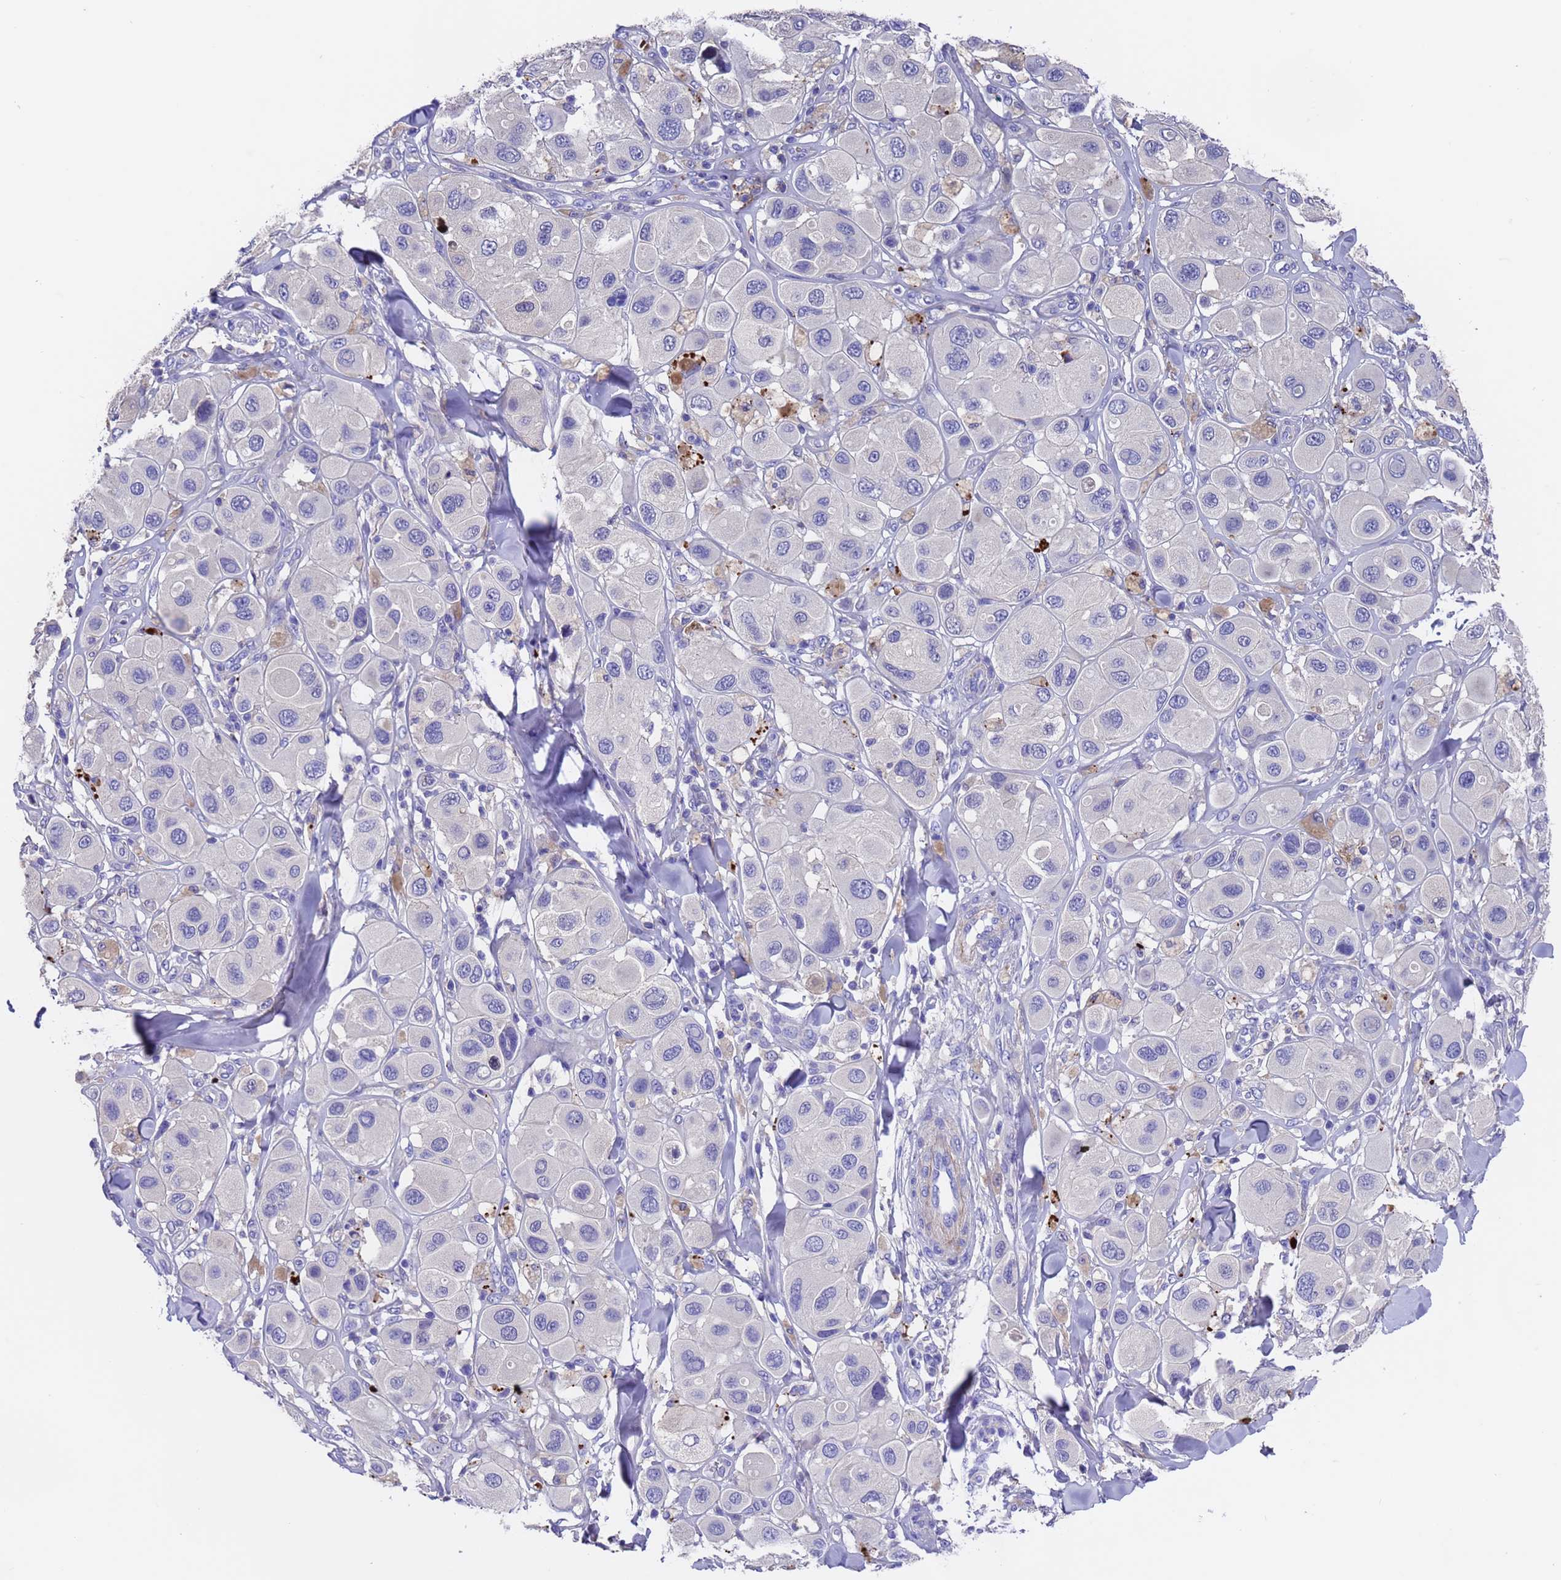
{"staining": {"intensity": "negative", "quantity": "none", "location": "none"}, "tissue": "melanoma", "cell_type": "Tumor cells", "image_type": "cancer", "snomed": [{"axis": "morphology", "description": "Malignant melanoma, Metastatic site"}, {"axis": "topography", "description": "Skin"}], "caption": "A micrograph of human malignant melanoma (metastatic site) is negative for staining in tumor cells.", "gene": "ELP6", "patient": {"sex": "male", "age": 41}}